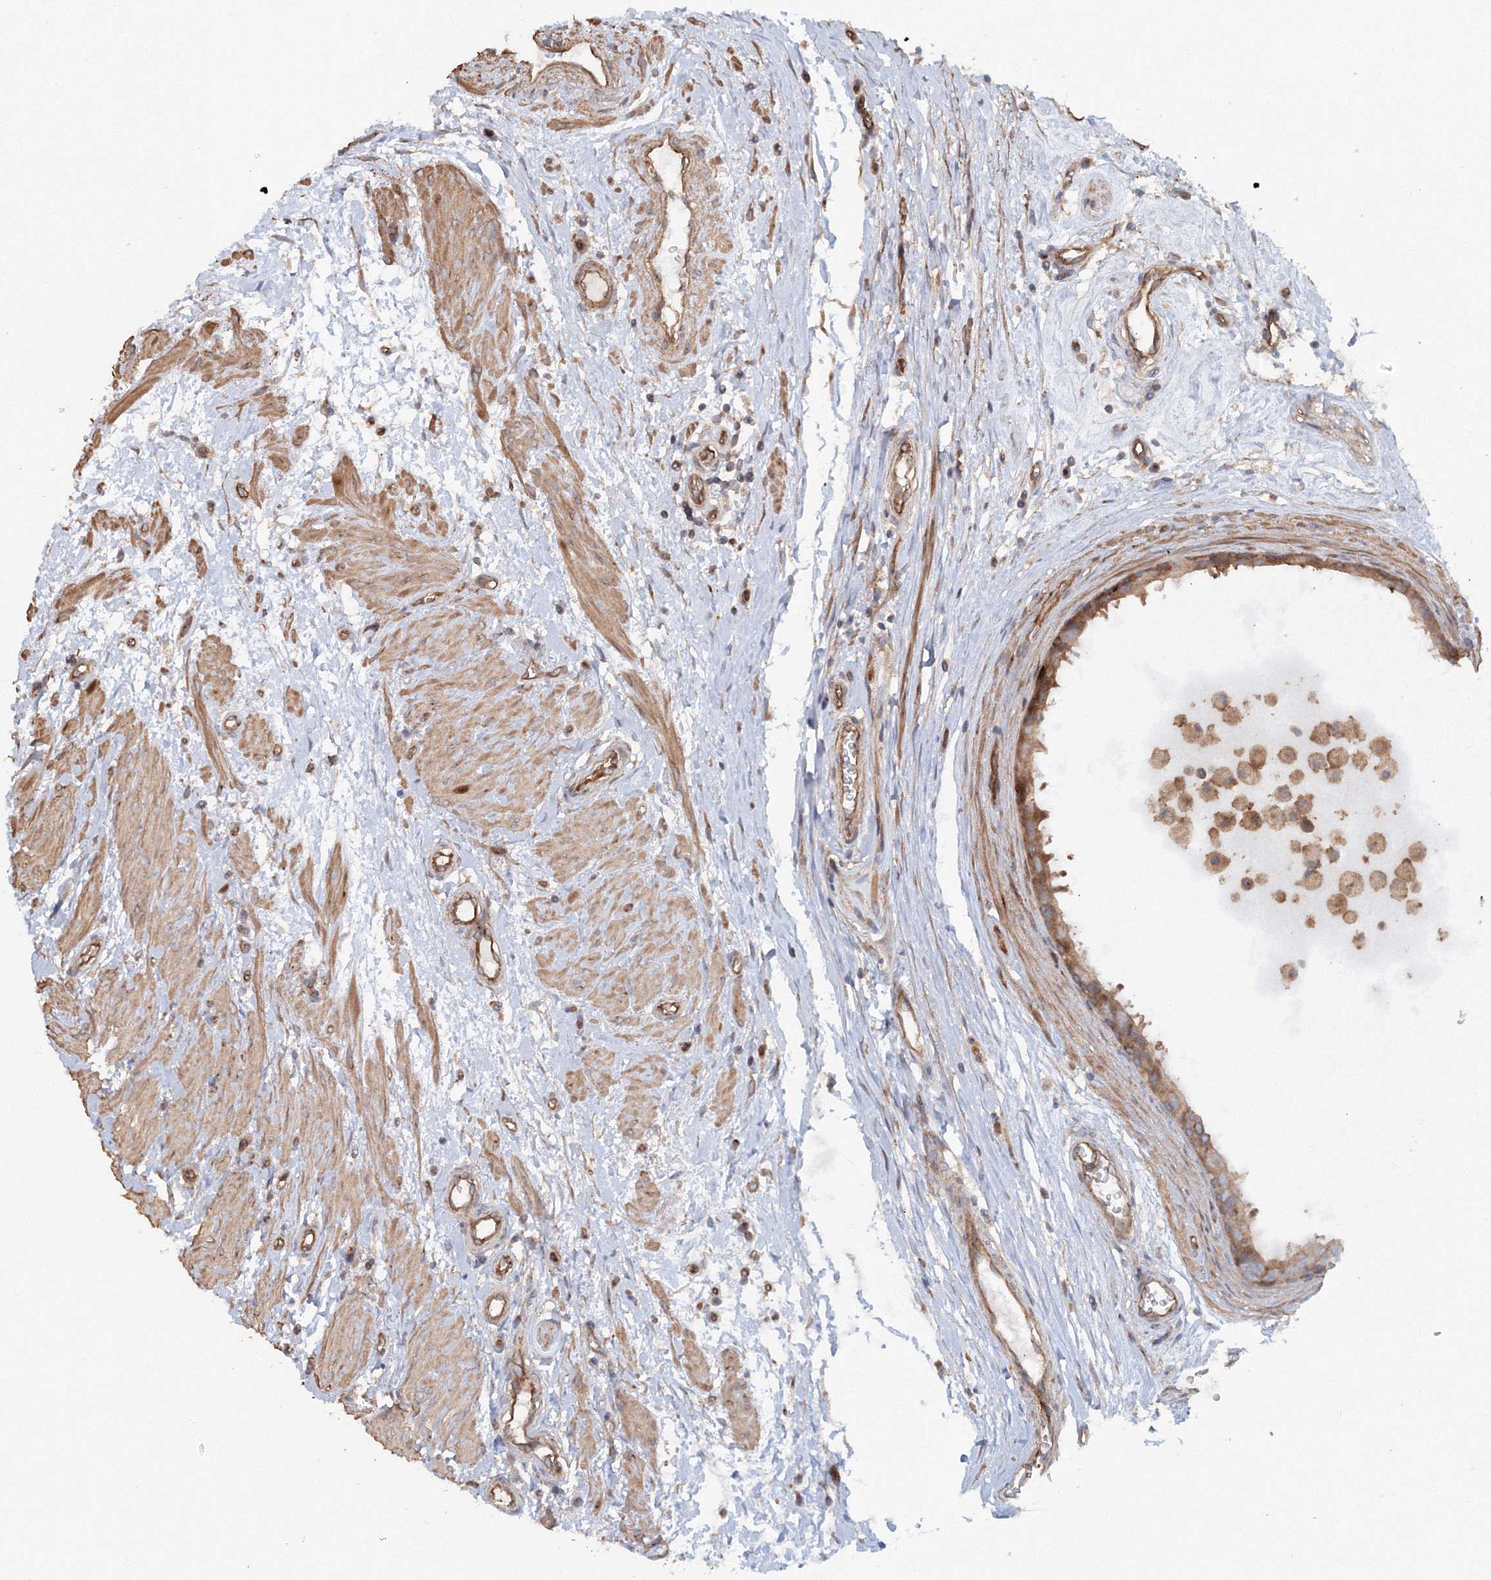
{"staining": {"intensity": "moderate", "quantity": ">75%", "location": "cytoplasmic/membranous"}, "tissue": "epididymis", "cell_type": "Glandular cells", "image_type": "normal", "snomed": [{"axis": "morphology", "description": "Normal tissue, NOS"}, {"axis": "morphology", "description": "Inflammation, NOS"}, {"axis": "topography", "description": "Epididymis"}], "caption": "The image demonstrates a brown stain indicating the presence of a protein in the cytoplasmic/membranous of glandular cells in epididymis.", "gene": "EXOC1", "patient": {"sex": "male", "age": 85}}